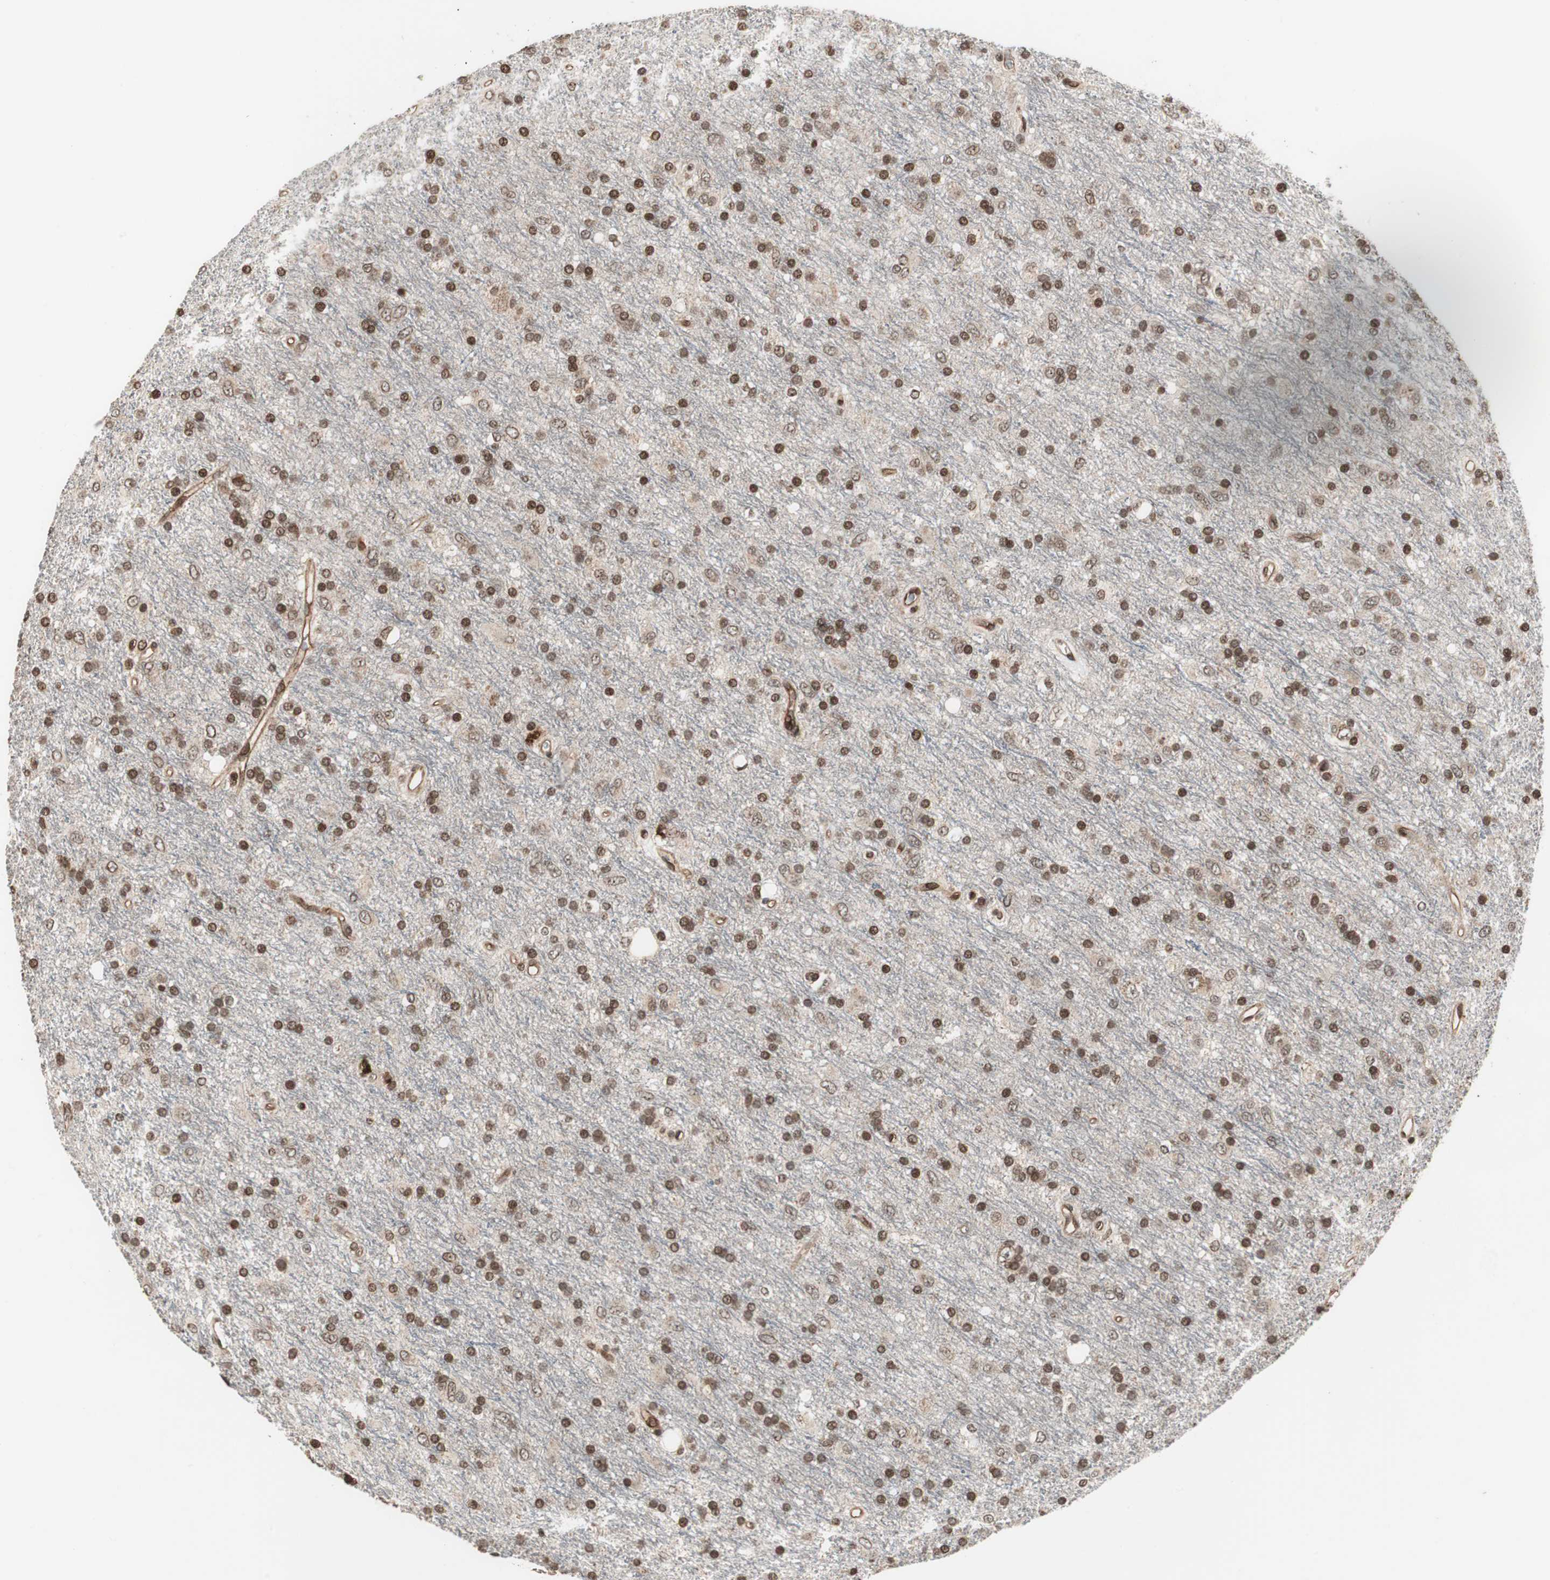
{"staining": {"intensity": "strong", "quantity": ">75%", "location": "nuclear"}, "tissue": "glioma", "cell_type": "Tumor cells", "image_type": "cancer", "snomed": [{"axis": "morphology", "description": "Glioma, malignant, Low grade"}, {"axis": "topography", "description": "Brain"}], "caption": "Malignant low-grade glioma was stained to show a protein in brown. There is high levels of strong nuclear expression in approximately >75% of tumor cells.", "gene": "ZFC3H1", "patient": {"sex": "male", "age": 77}}